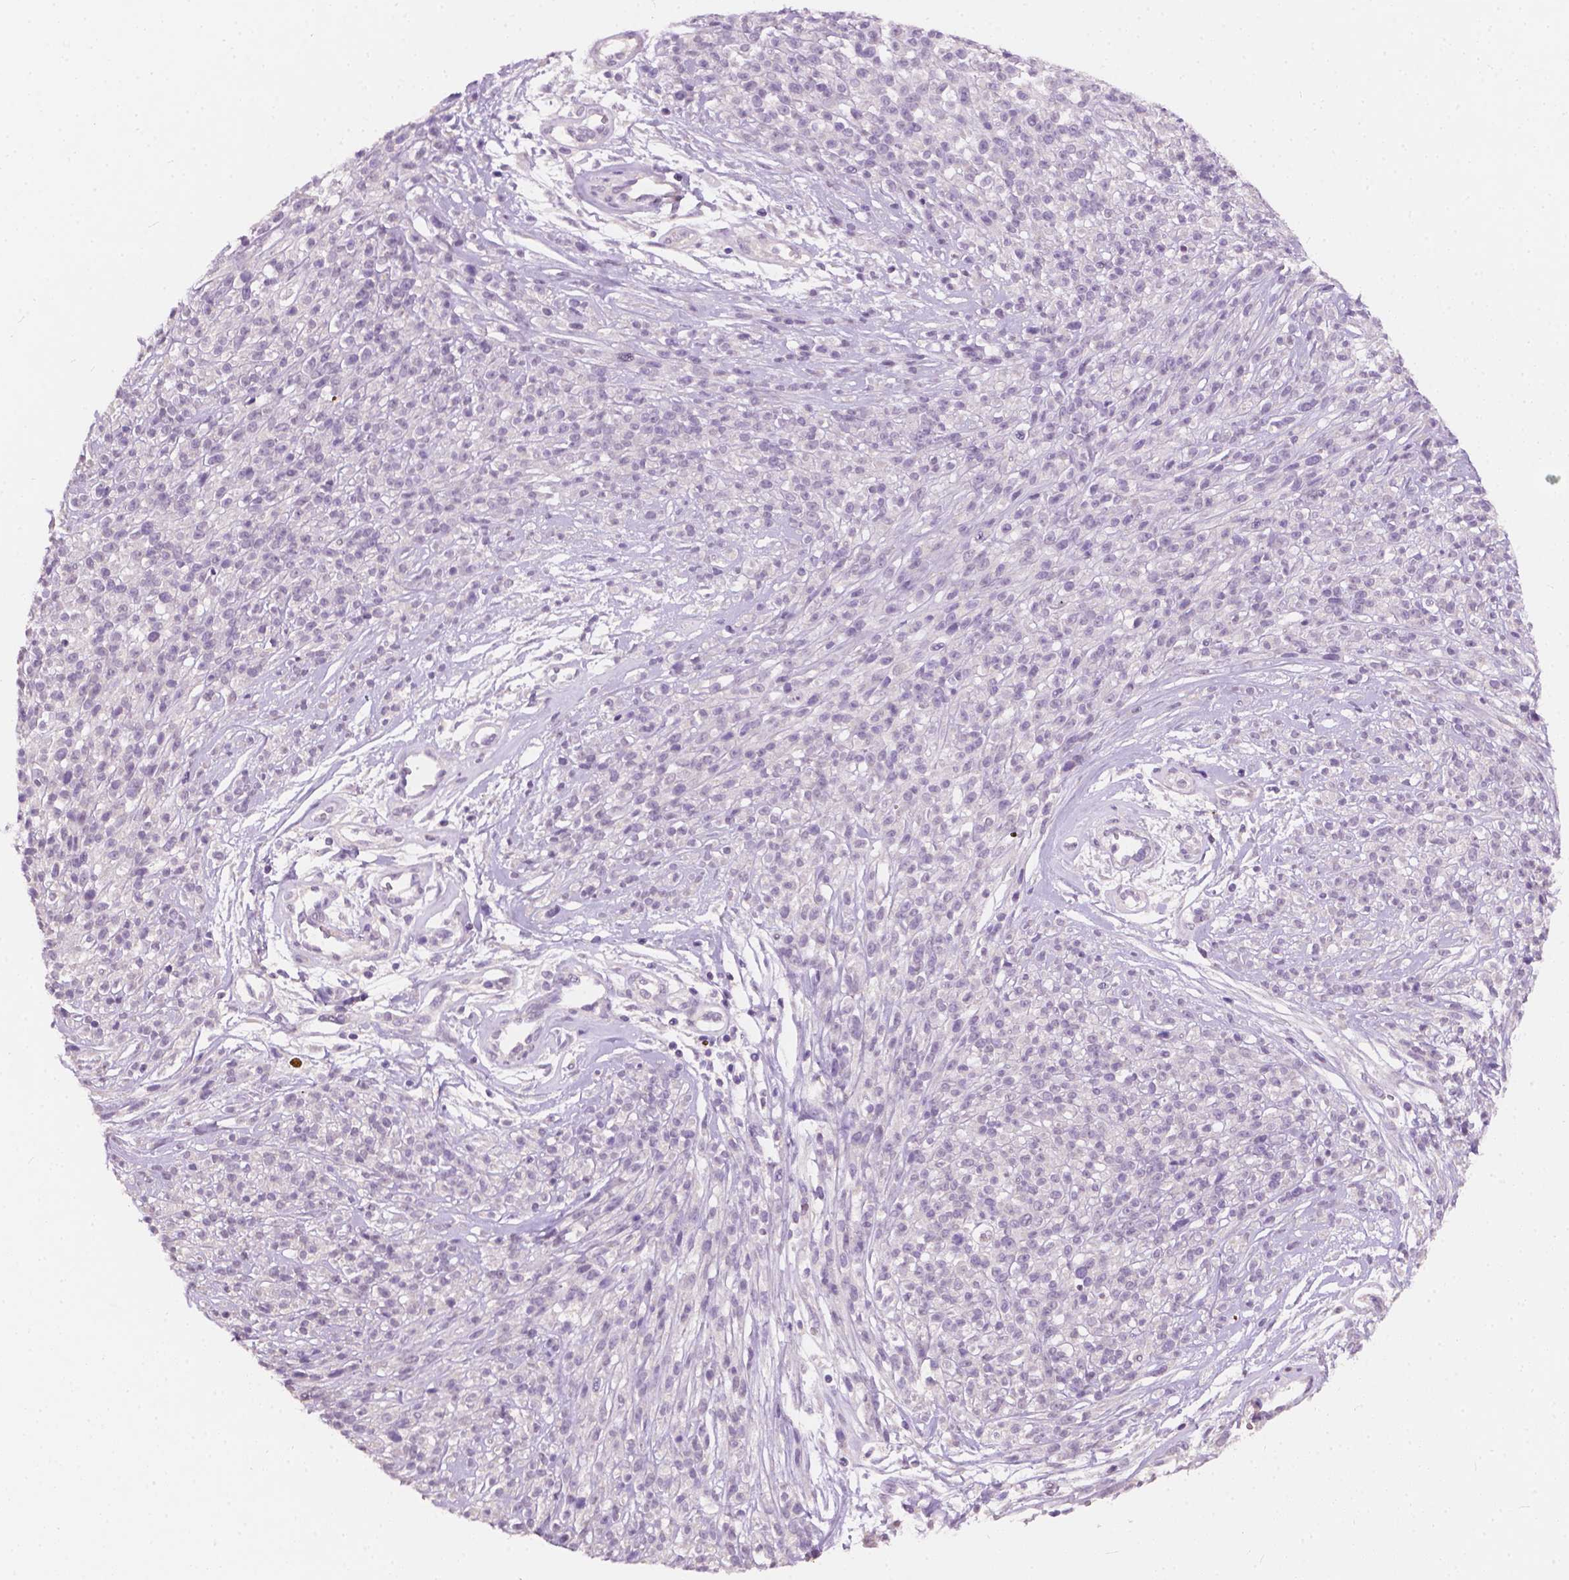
{"staining": {"intensity": "negative", "quantity": "none", "location": "none"}, "tissue": "melanoma", "cell_type": "Tumor cells", "image_type": "cancer", "snomed": [{"axis": "morphology", "description": "Malignant melanoma, NOS"}, {"axis": "topography", "description": "Skin"}, {"axis": "topography", "description": "Skin of trunk"}], "caption": "Malignant melanoma was stained to show a protein in brown. There is no significant positivity in tumor cells.", "gene": "KRT17", "patient": {"sex": "male", "age": 74}}